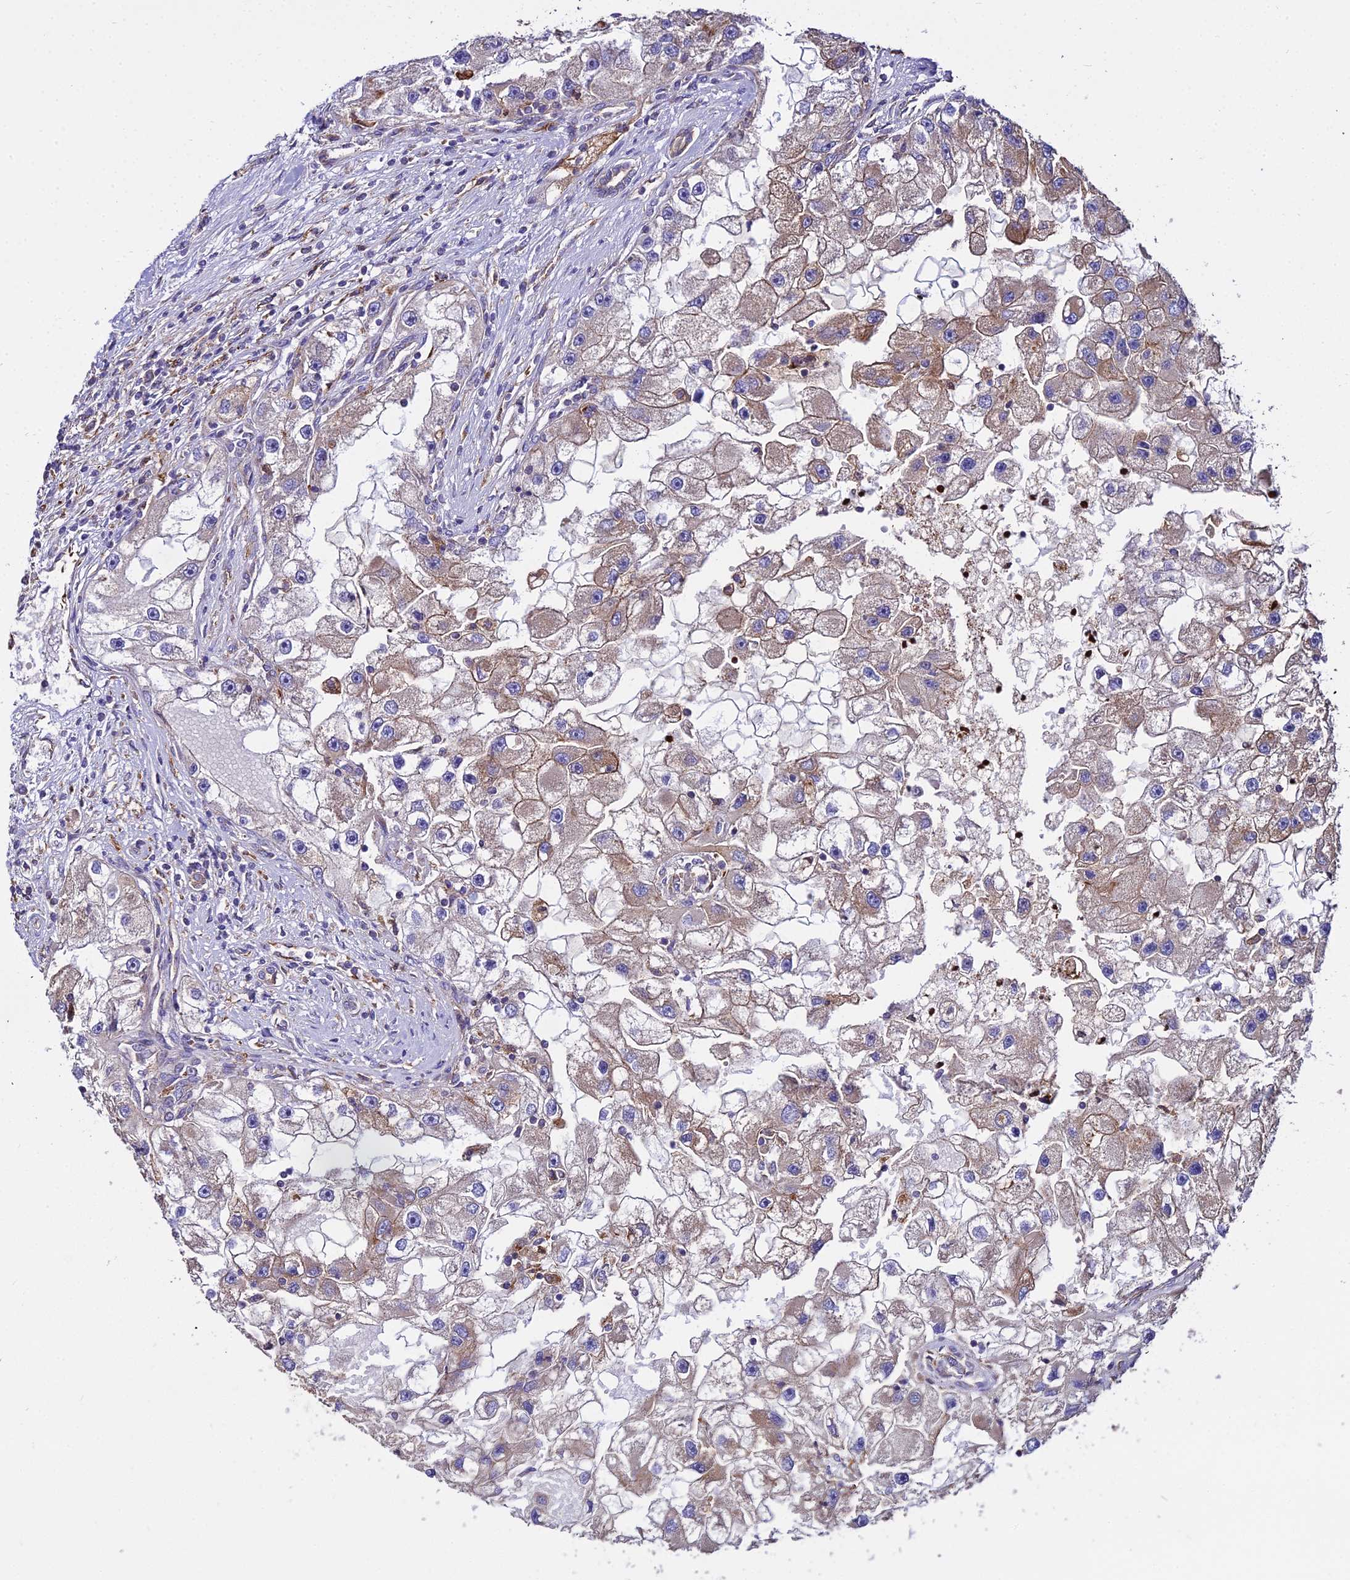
{"staining": {"intensity": "moderate", "quantity": "<25%", "location": "cytoplasmic/membranous"}, "tissue": "renal cancer", "cell_type": "Tumor cells", "image_type": "cancer", "snomed": [{"axis": "morphology", "description": "Adenocarcinoma, NOS"}, {"axis": "topography", "description": "Kidney"}], "caption": "Human renal cancer stained with a protein marker demonstrates moderate staining in tumor cells.", "gene": "PEX19", "patient": {"sex": "male", "age": 63}}